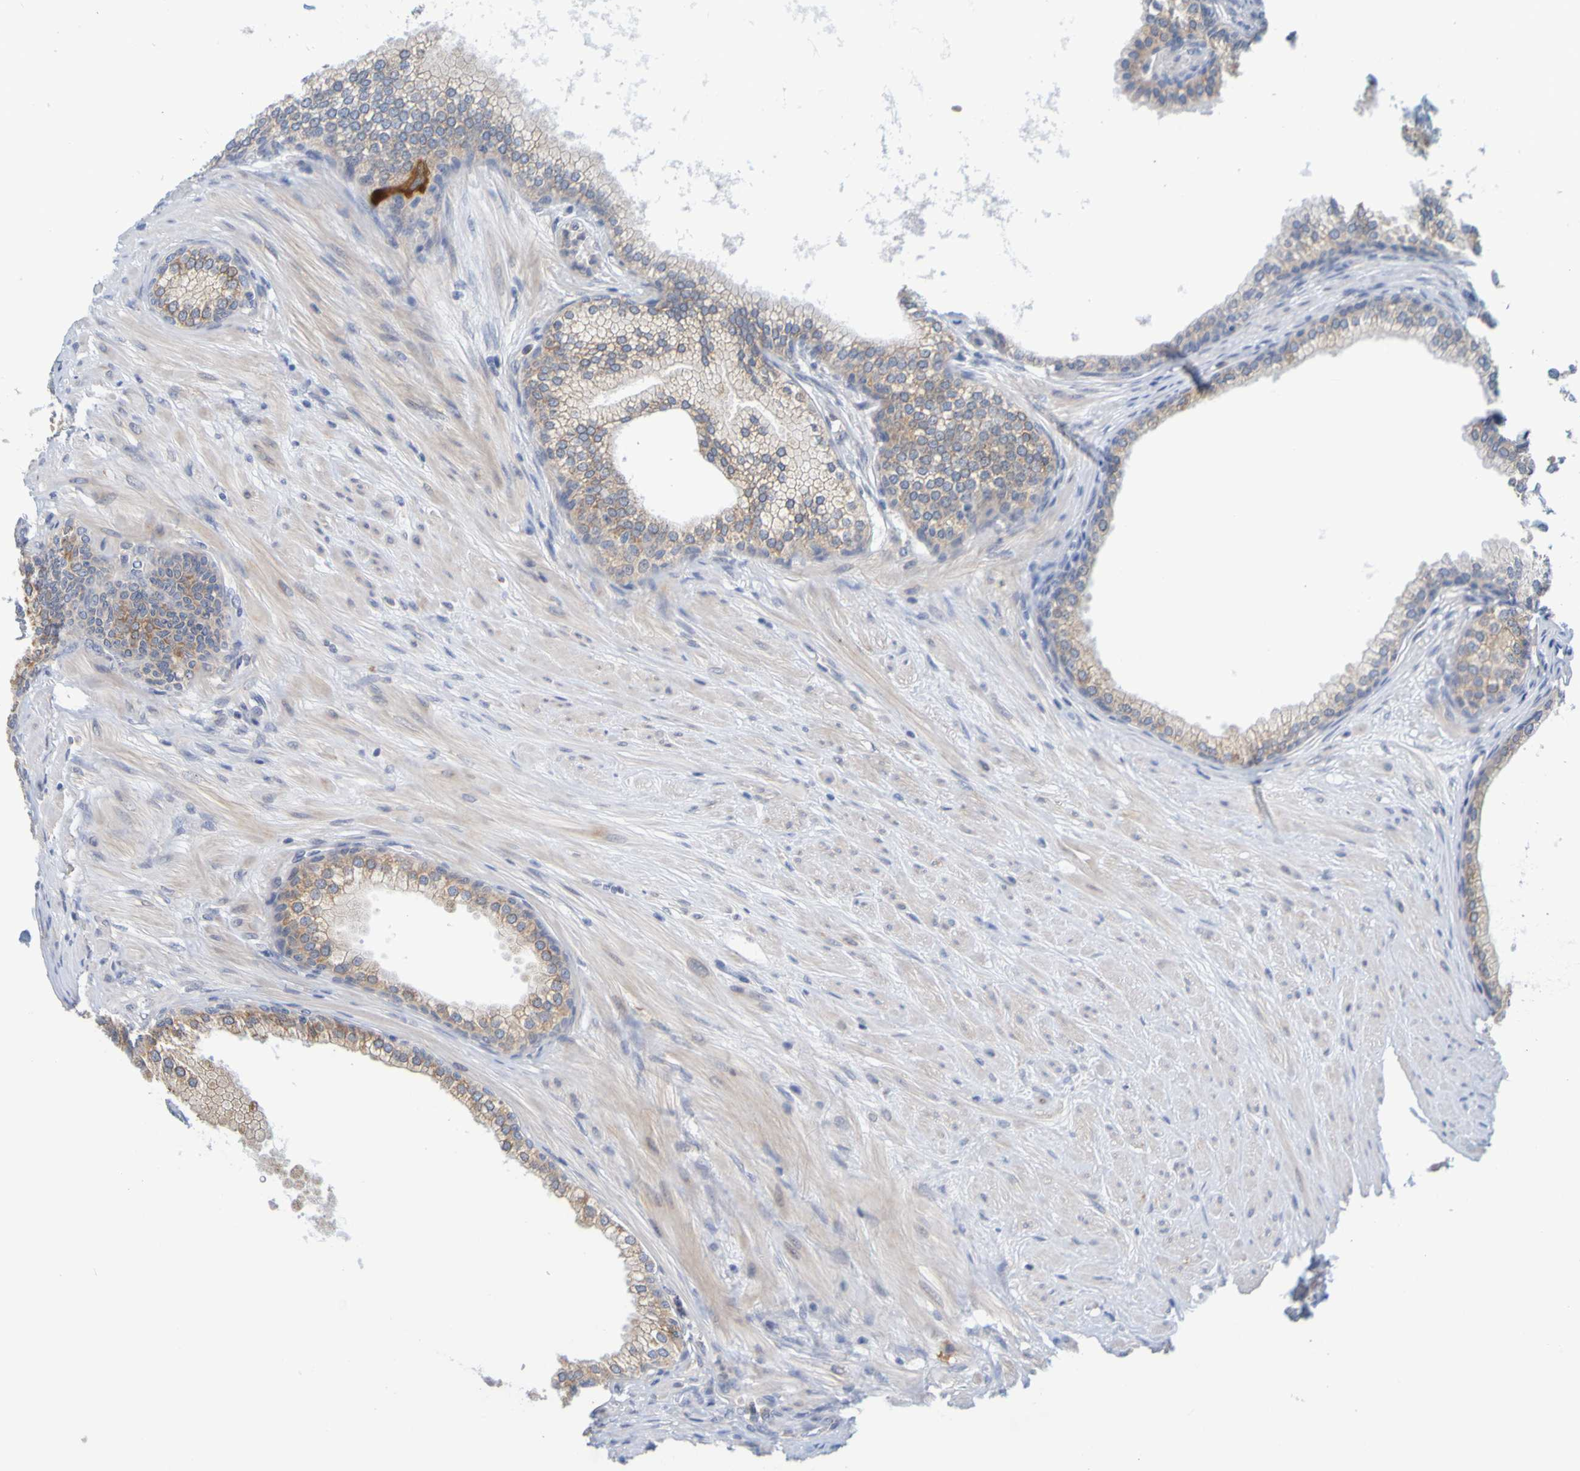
{"staining": {"intensity": "moderate", "quantity": "25%-75%", "location": "cytoplasmic/membranous"}, "tissue": "prostate", "cell_type": "Glandular cells", "image_type": "normal", "snomed": [{"axis": "morphology", "description": "Normal tissue, NOS"}, {"axis": "morphology", "description": "Urothelial carcinoma, Low grade"}, {"axis": "topography", "description": "Urinary bladder"}, {"axis": "topography", "description": "Prostate"}], "caption": "Protein staining of normal prostate shows moderate cytoplasmic/membranous expression in about 25%-75% of glandular cells. The staining is performed using DAB brown chromogen to label protein expression. The nuclei are counter-stained blue using hematoxylin.", "gene": "SIL1", "patient": {"sex": "male", "age": 60}}